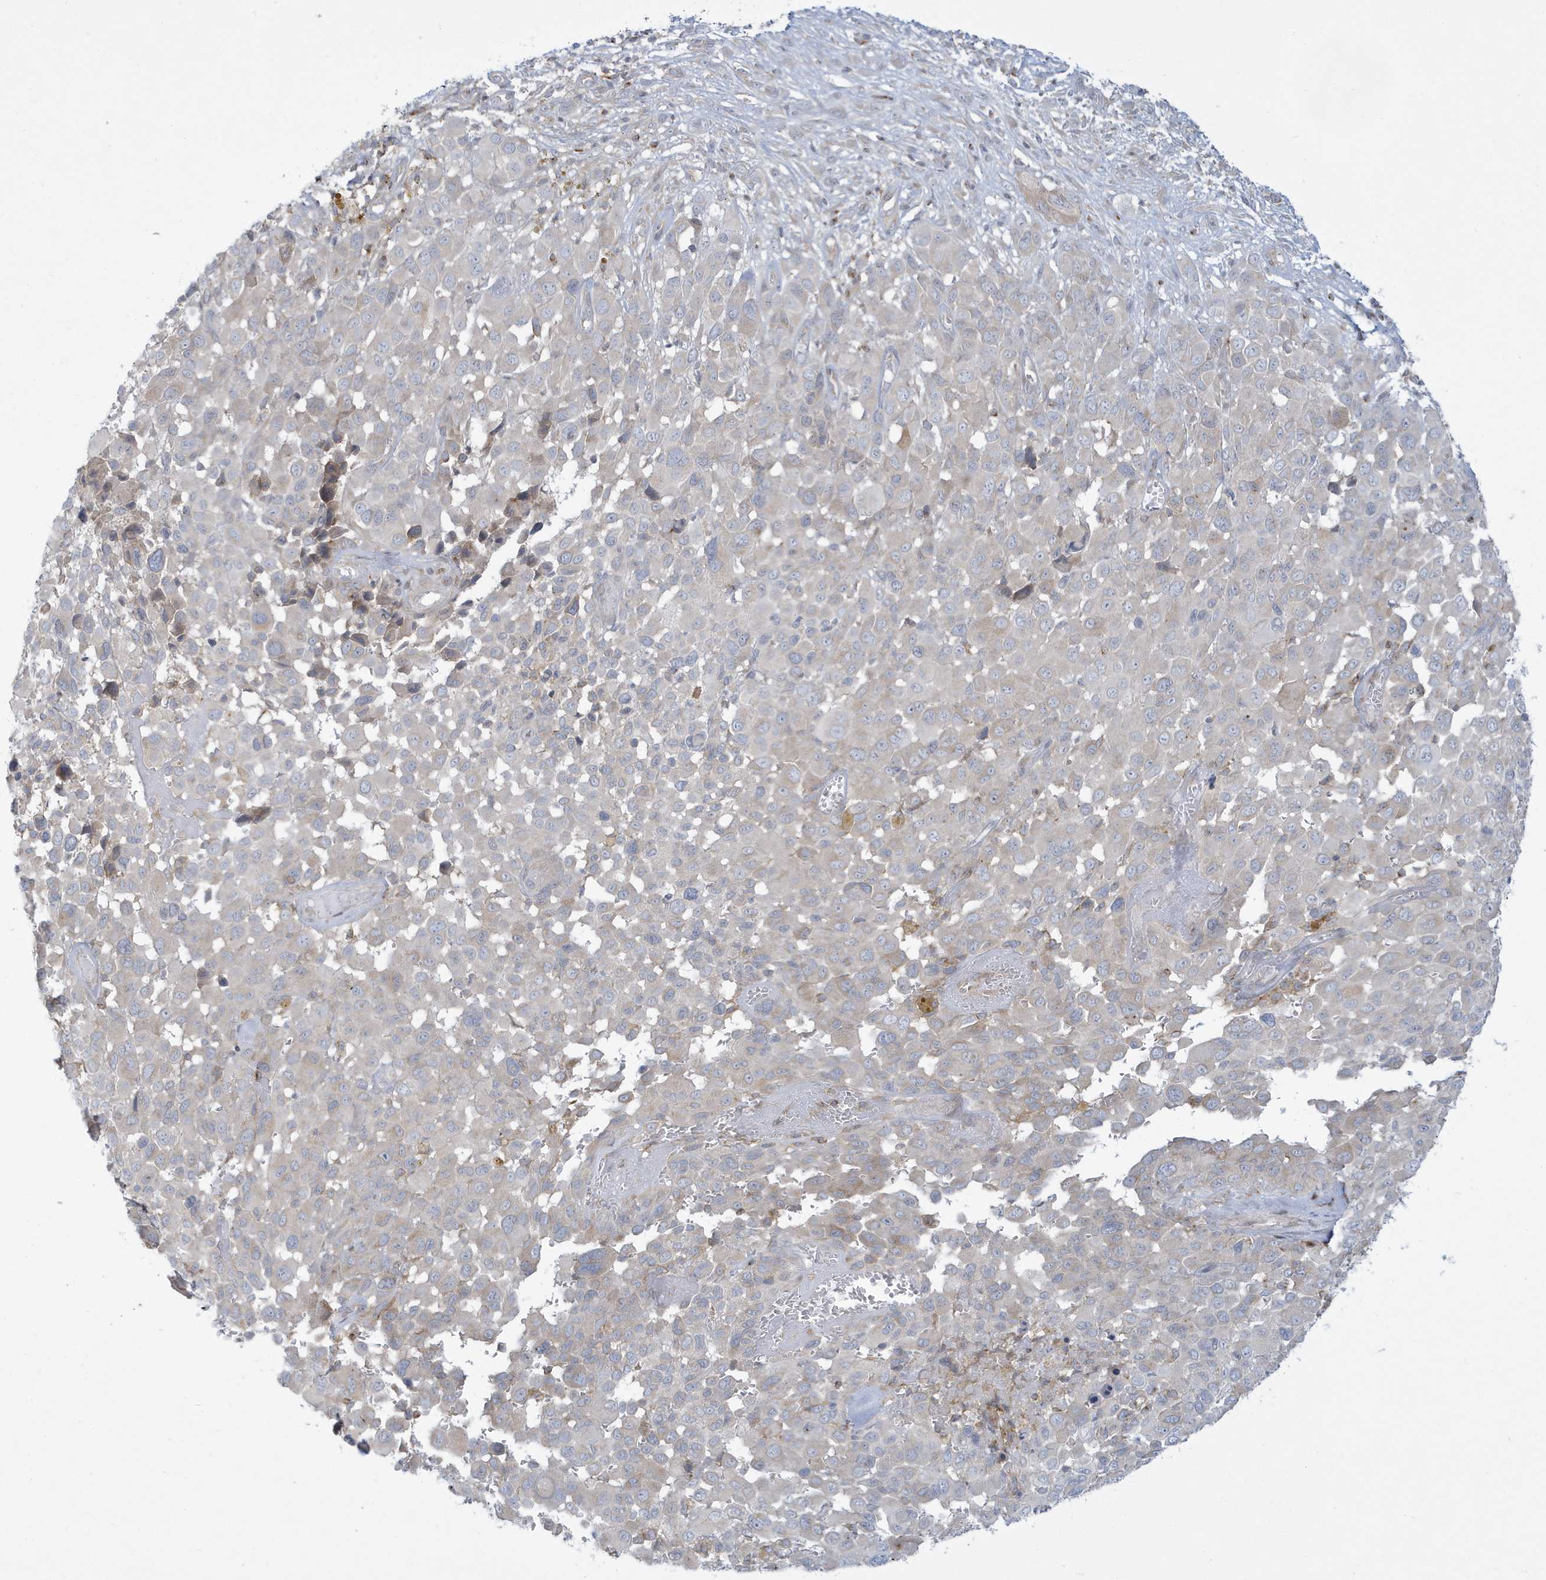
{"staining": {"intensity": "negative", "quantity": "none", "location": "none"}, "tissue": "melanoma", "cell_type": "Tumor cells", "image_type": "cancer", "snomed": [{"axis": "morphology", "description": "Malignant melanoma, NOS"}, {"axis": "topography", "description": "Skin of trunk"}], "caption": "IHC histopathology image of neoplastic tissue: human melanoma stained with DAB reveals no significant protein expression in tumor cells.", "gene": "SLAMF9", "patient": {"sex": "male", "age": 71}}